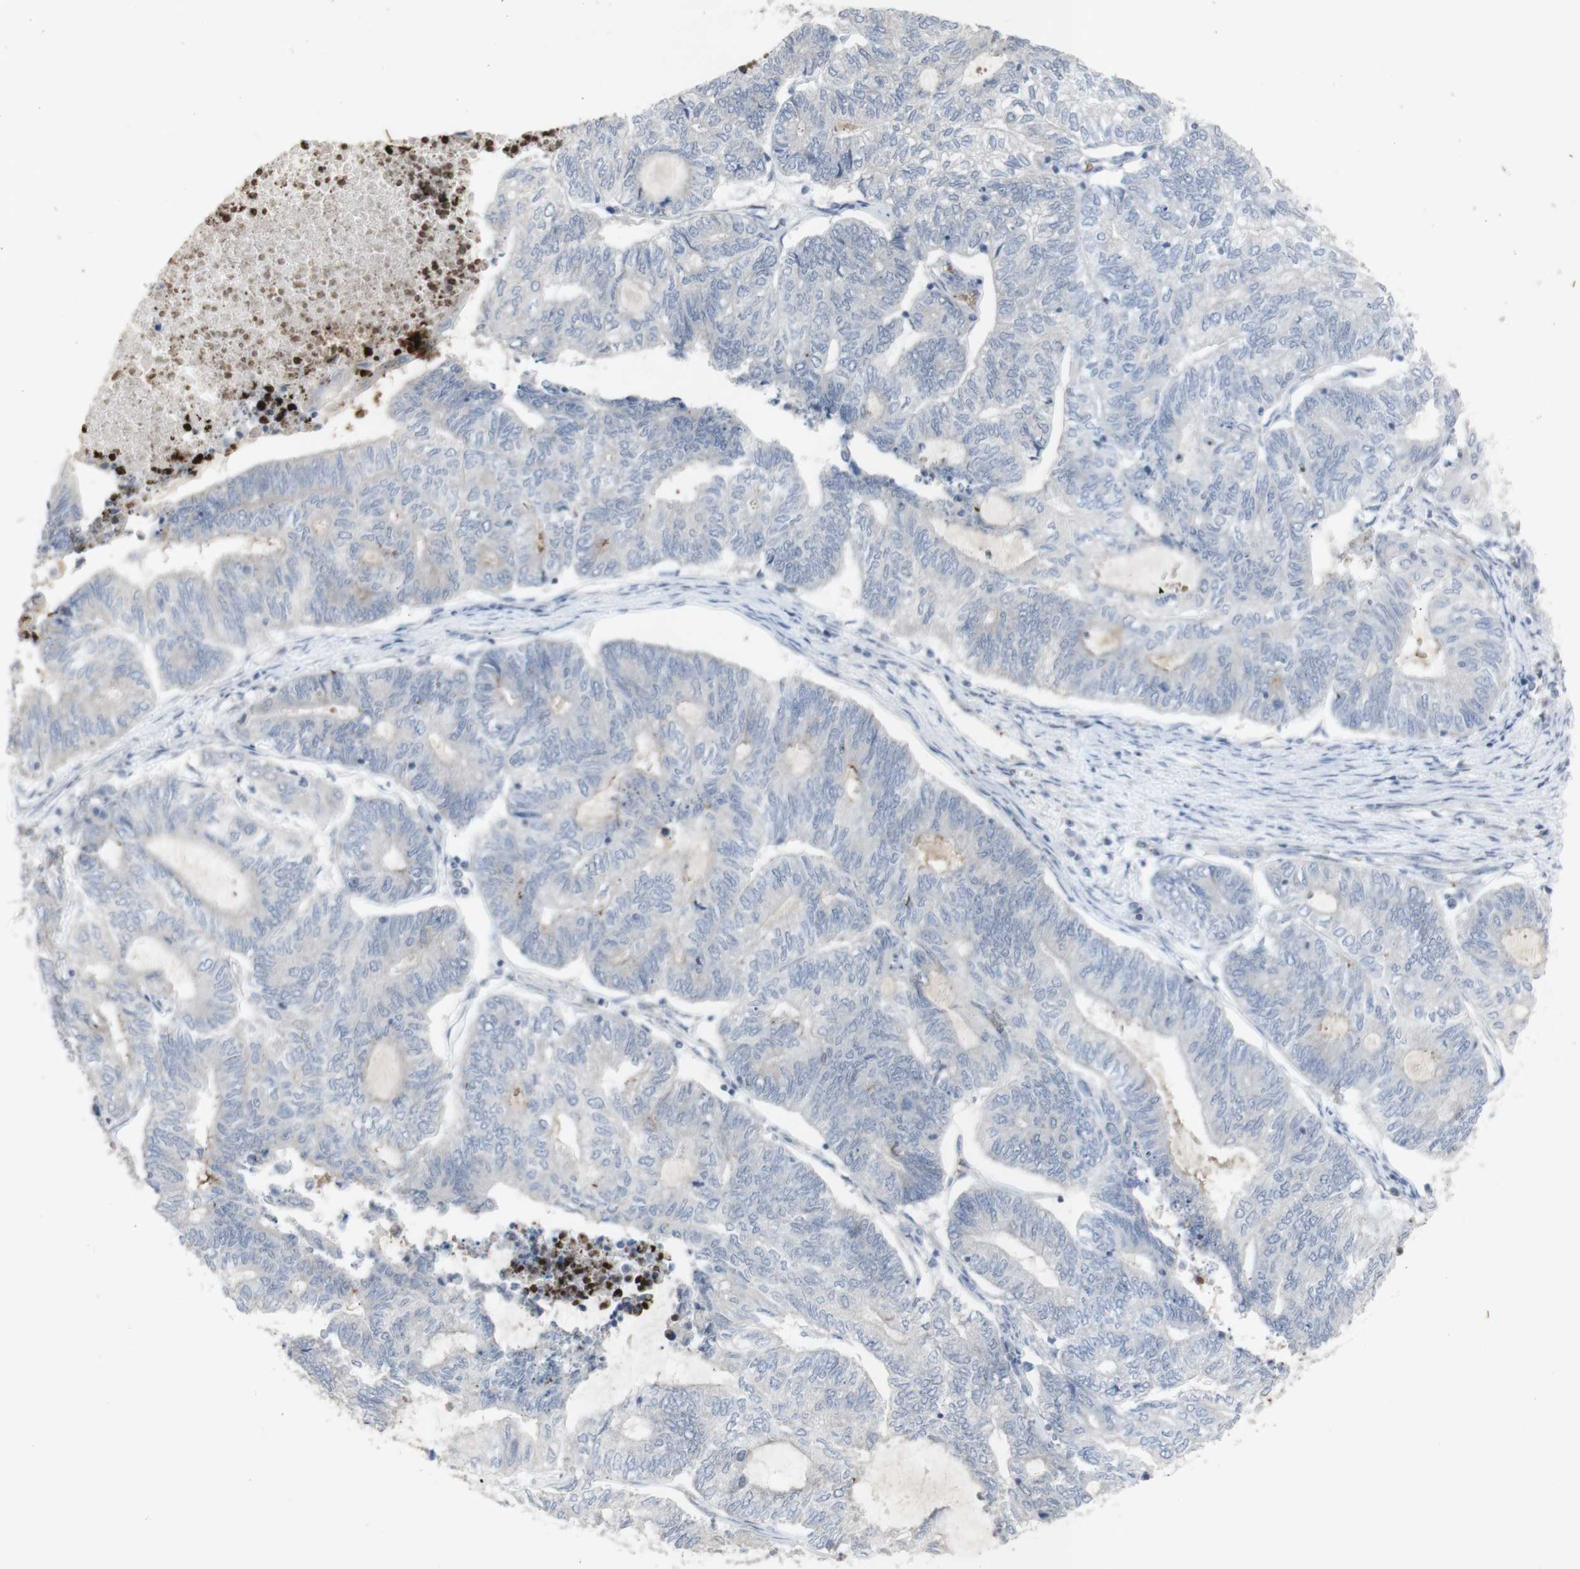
{"staining": {"intensity": "negative", "quantity": "none", "location": "none"}, "tissue": "endometrial cancer", "cell_type": "Tumor cells", "image_type": "cancer", "snomed": [{"axis": "morphology", "description": "Adenocarcinoma, NOS"}, {"axis": "topography", "description": "Uterus"}, {"axis": "topography", "description": "Endometrium"}], "caption": "Tumor cells show no significant protein expression in adenocarcinoma (endometrial).", "gene": "INS", "patient": {"sex": "female", "age": 70}}